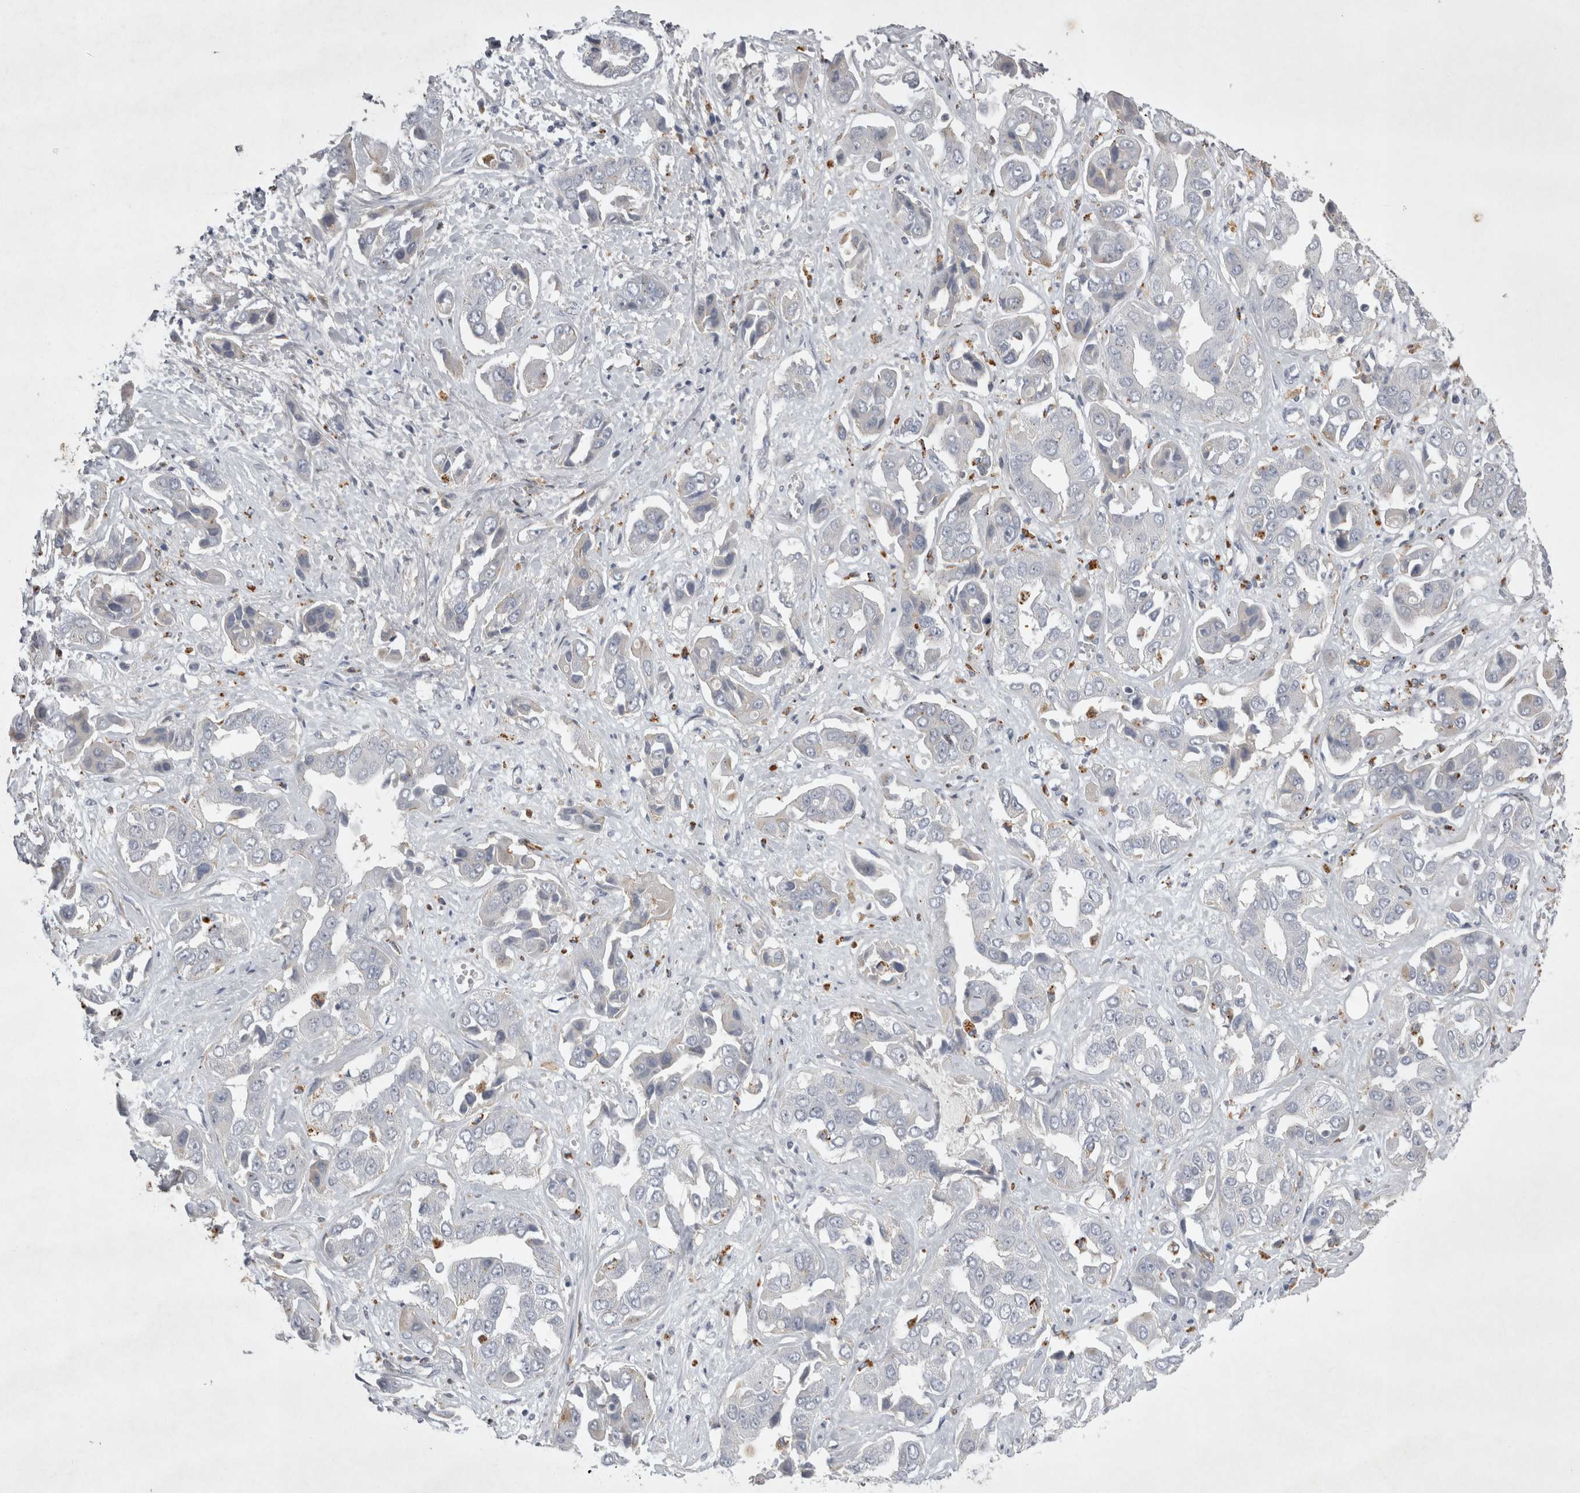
{"staining": {"intensity": "negative", "quantity": "none", "location": "none"}, "tissue": "liver cancer", "cell_type": "Tumor cells", "image_type": "cancer", "snomed": [{"axis": "morphology", "description": "Cholangiocarcinoma"}, {"axis": "topography", "description": "Liver"}], "caption": "IHC micrograph of neoplastic tissue: cholangiocarcinoma (liver) stained with DAB demonstrates no significant protein positivity in tumor cells.", "gene": "STRADB", "patient": {"sex": "female", "age": 52}}